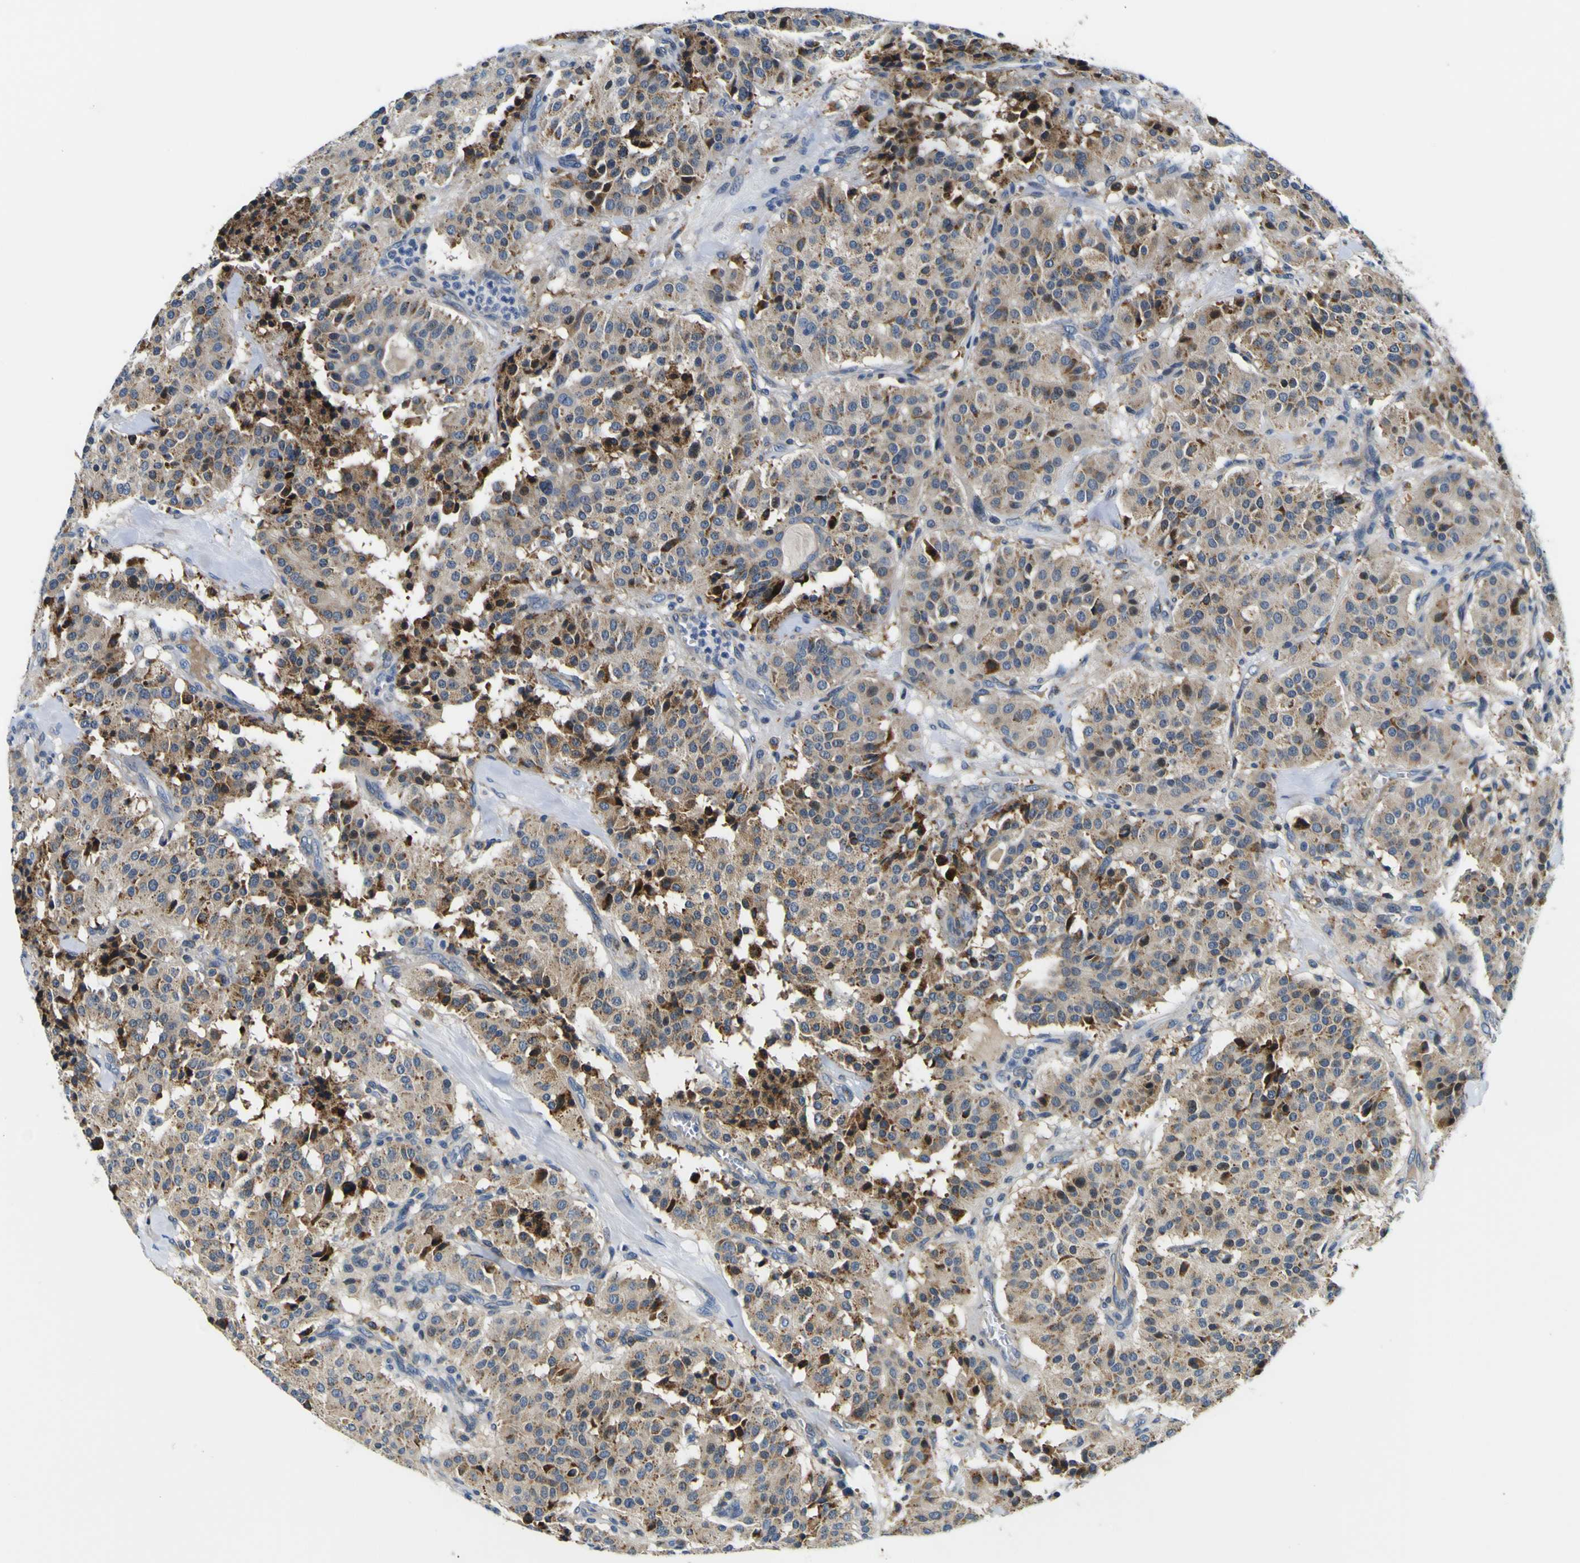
{"staining": {"intensity": "weak", "quantity": ">75%", "location": "cytoplasmic/membranous"}, "tissue": "carcinoid", "cell_type": "Tumor cells", "image_type": "cancer", "snomed": [{"axis": "morphology", "description": "Carcinoid, malignant, NOS"}, {"axis": "topography", "description": "Lung"}], "caption": "Protein staining of malignant carcinoid tissue exhibits weak cytoplasmic/membranous positivity in about >75% of tumor cells. The staining was performed using DAB (3,3'-diaminobenzidine) to visualize the protein expression in brown, while the nuclei were stained in blue with hematoxylin (Magnification: 20x).", "gene": "NLRP3", "patient": {"sex": "male", "age": 30}}